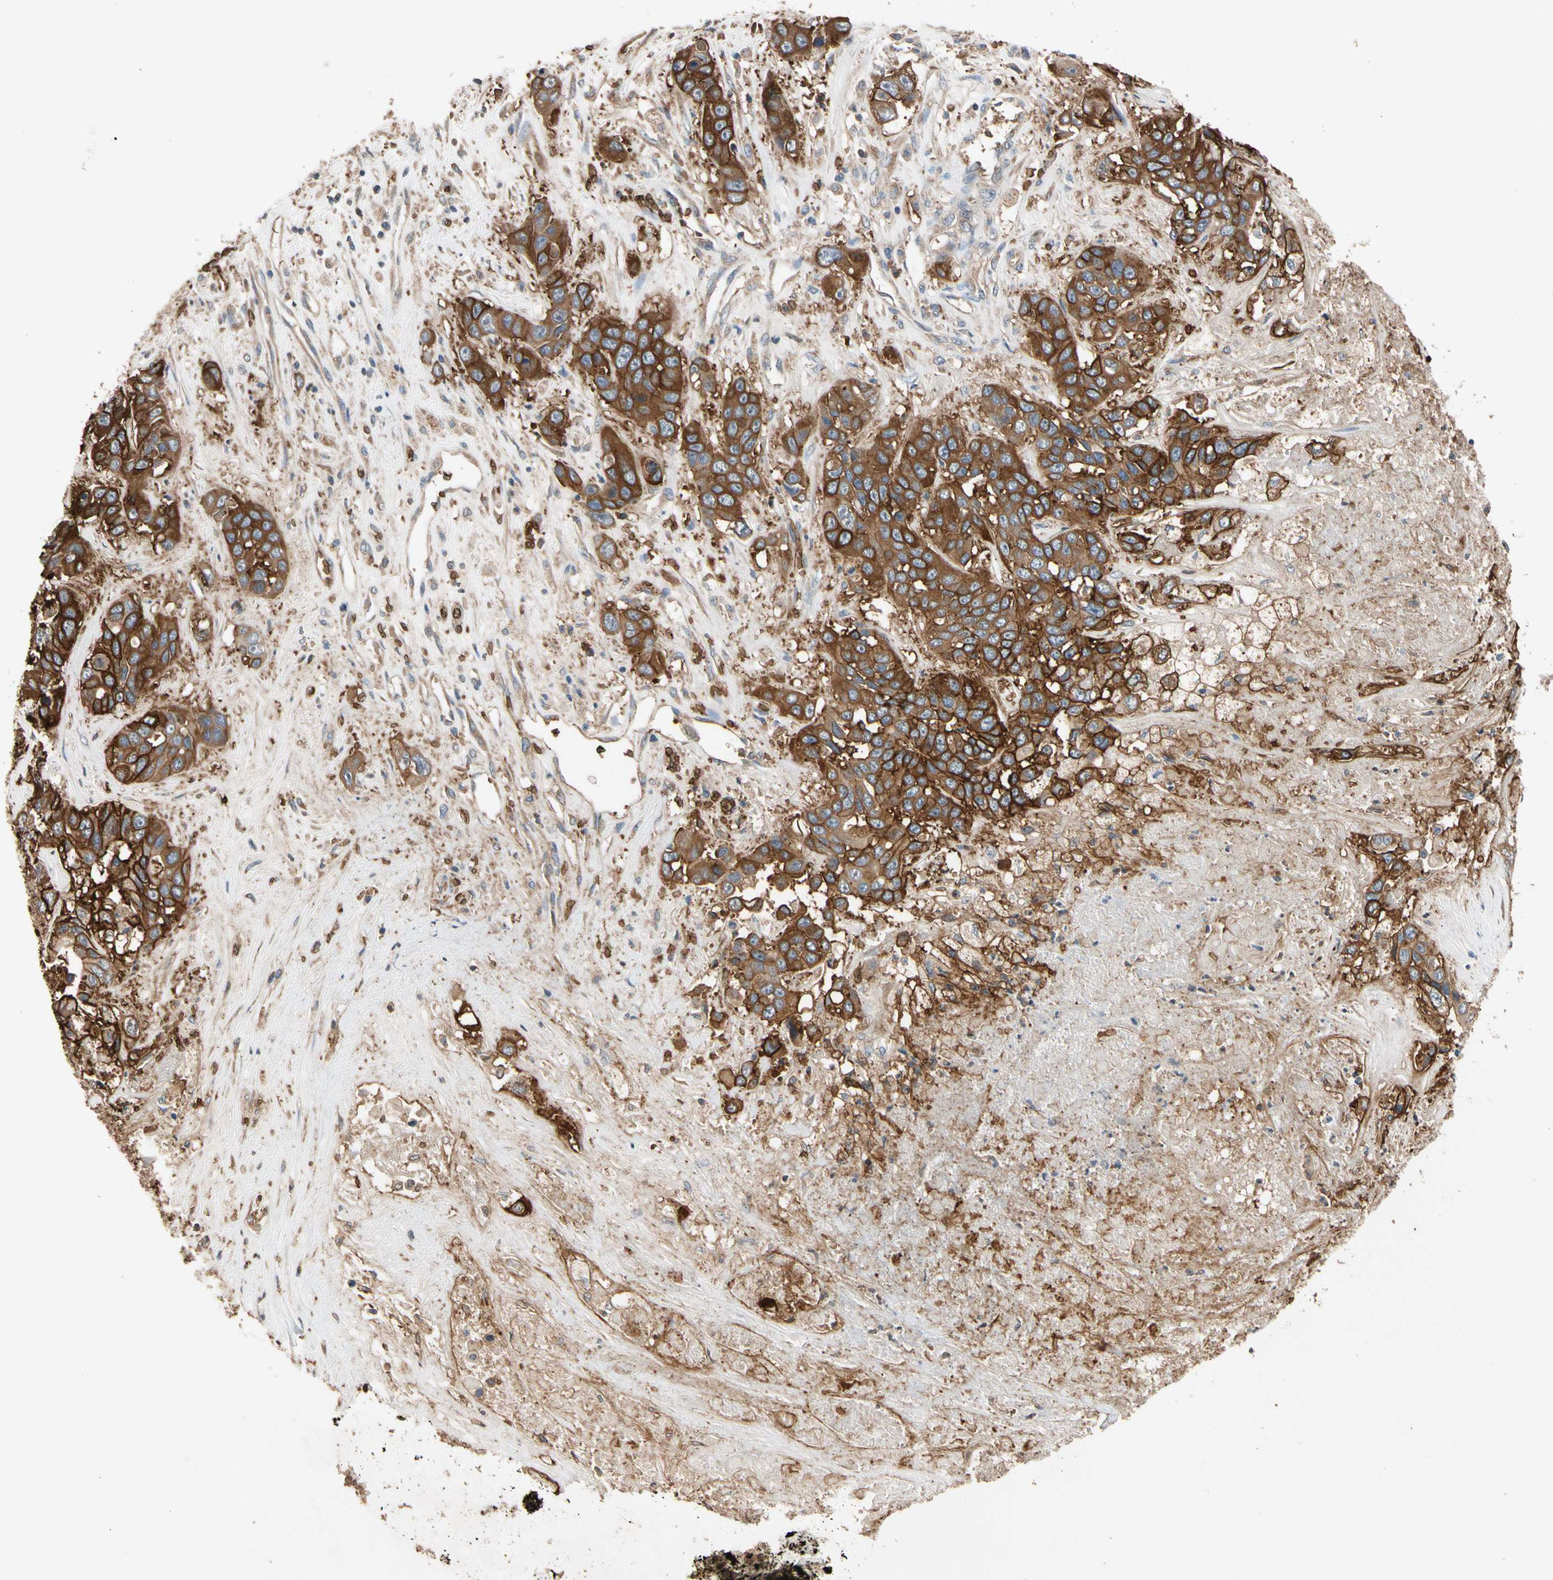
{"staining": {"intensity": "strong", "quantity": ">75%", "location": "cytoplasmic/membranous"}, "tissue": "liver cancer", "cell_type": "Tumor cells", "image_type": "cancer", "snomed": [{"axis": "morphology", "description": "Cholangiocarcinoma"}, {"axis": "topography", "description": "Liver"}], "caption": "This is an image of immunohistochemistry (IHC) staining of liver cancer (cholangiocarcinoma), which shows strong expression in the cytoplasmic/membranous of tumor cells.", "gene": "RIOK2", "patient": {"sex": "female", "age": 52}}